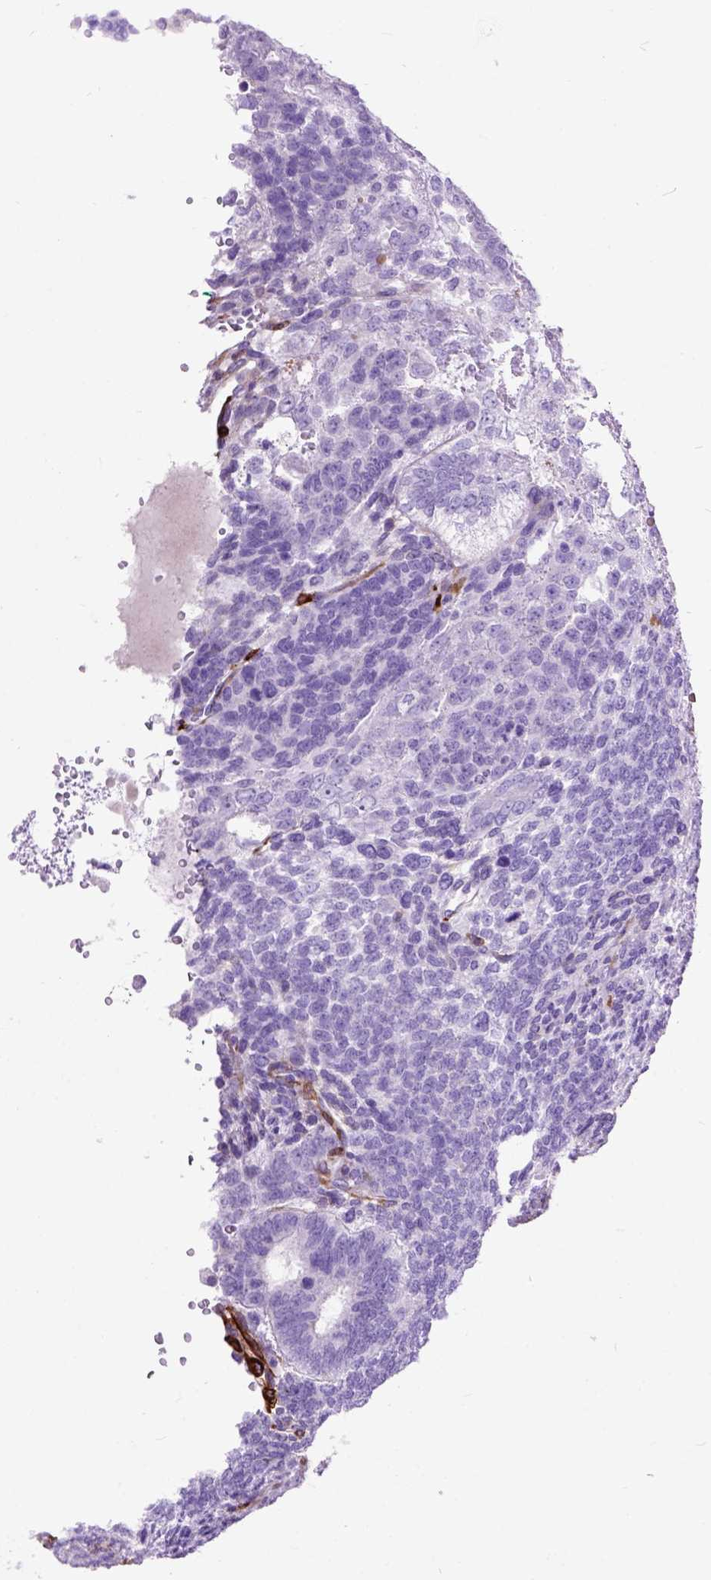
{"staining": {"intensity": "negative", "quantity": "none", "location": "none"}, "tissue": "testis cancer", "cell_type": "Tumor cells", "image_type": "cancer", "snomed": [{"axis": "morphology", "description": "Normal tissue, NOS"}, {"axis": "morphology", "description": "Carcinoma, Embryonal, NOS"}, {"axis": "topography", "description": "Testis"}, {"axis": "topography", "description": "Epididymis"}], "caption": "Tumor cells show no significant protein expression in testis embryonal carcinoma.", "gene": "MAPT", "patient": {"sex": "male", "age": 23}}